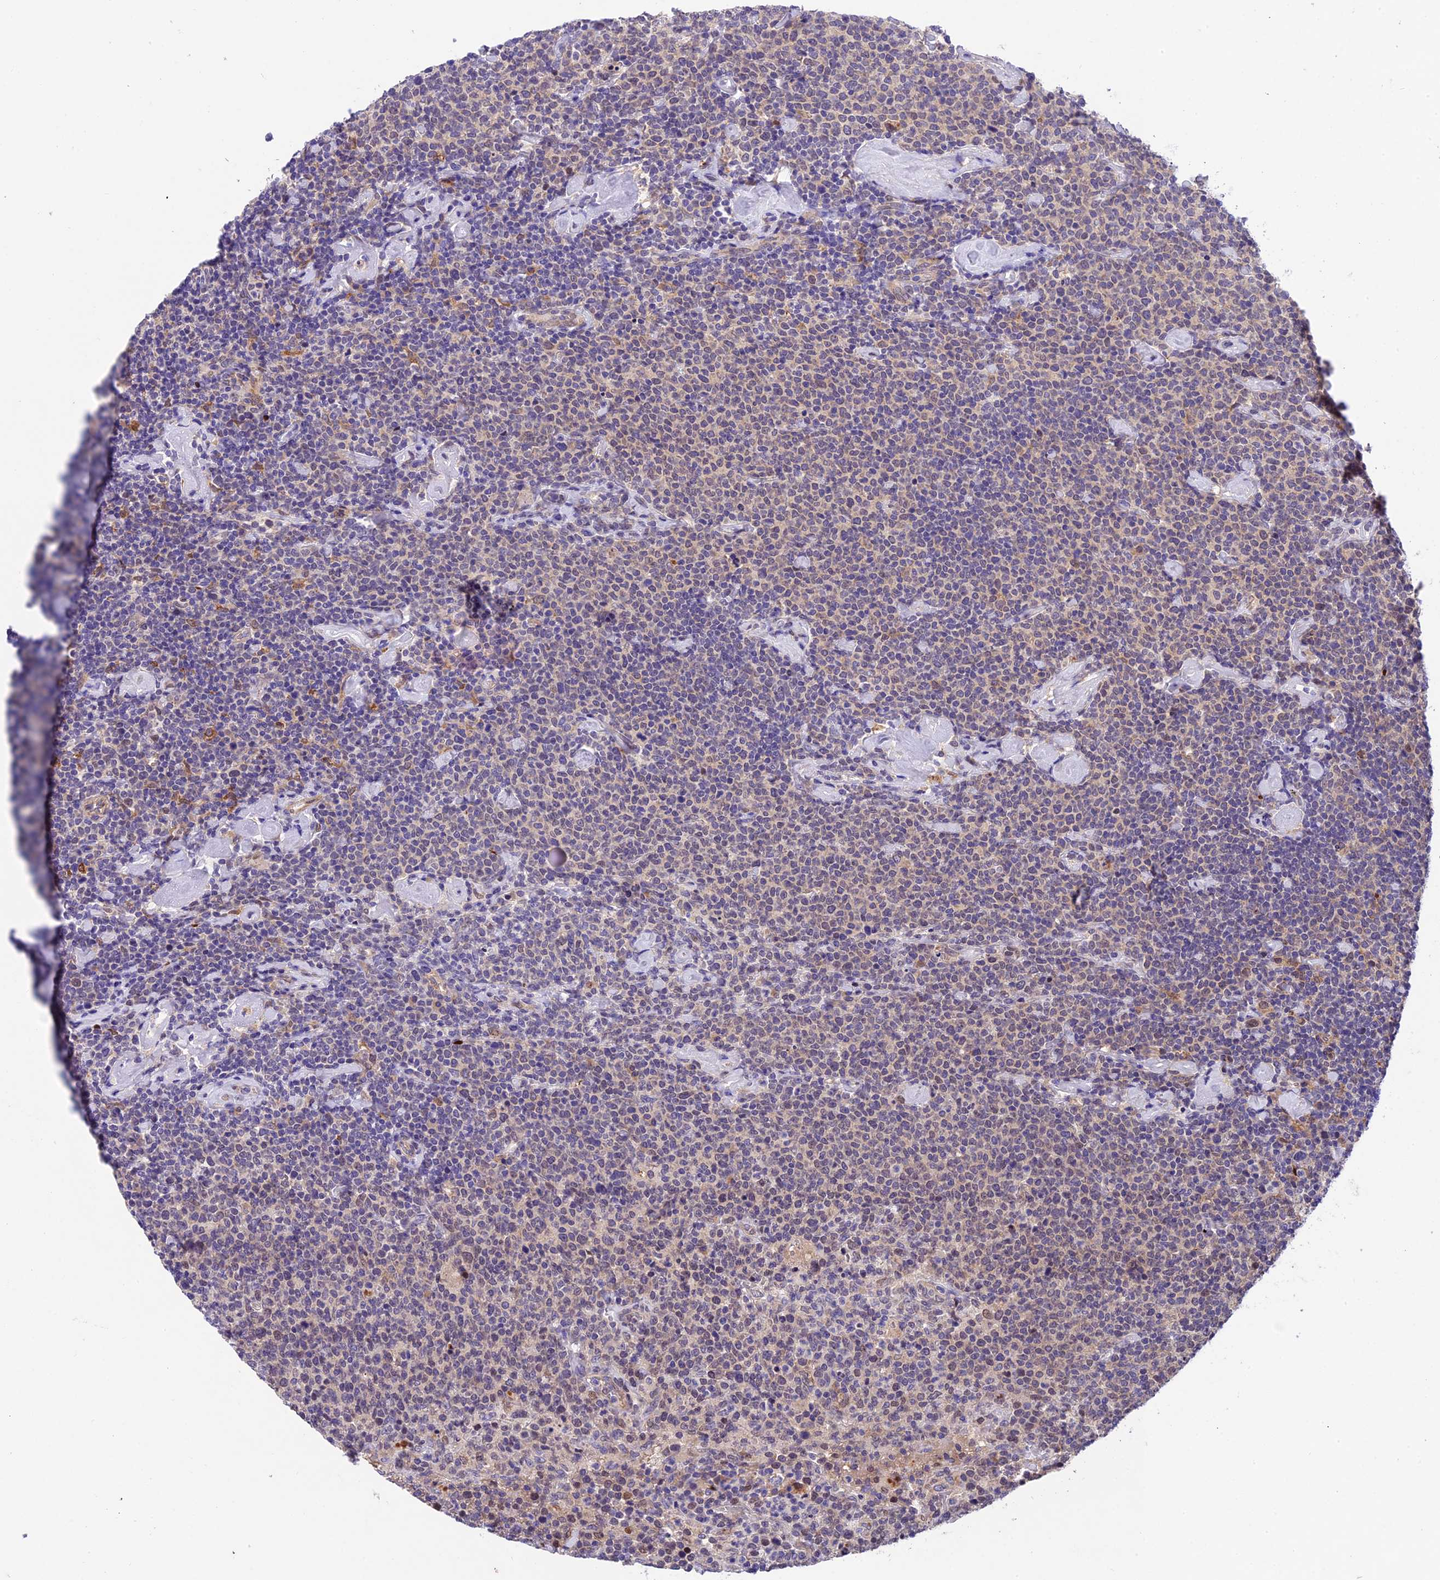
{"staining": {"intensity": "negative", "quantity": "none", "location": "none"}, "tissue": "lymphoma", "cell_type": "Tumor cells", "image_type": "cancer", "snomed": [{"axis": "morphology", "description": "Malignant lymphoma, non-Hodgkin's type, High grade"}, {"axis": "topography", "description": "Lymph node"}], "caption": "IHC photomicrograph of lymphoma stained for a protein (brown), which demonstrates no positivity in tumor cells. (Stains: DAB (3,3'-diaminobenzidine) immunohistochemistry with hematoxylin counter stain, Microscopy: brightfield microscopy at high magnification).", "gene": "CCSER1", "patient": {"sex": "male", "age": 61}}